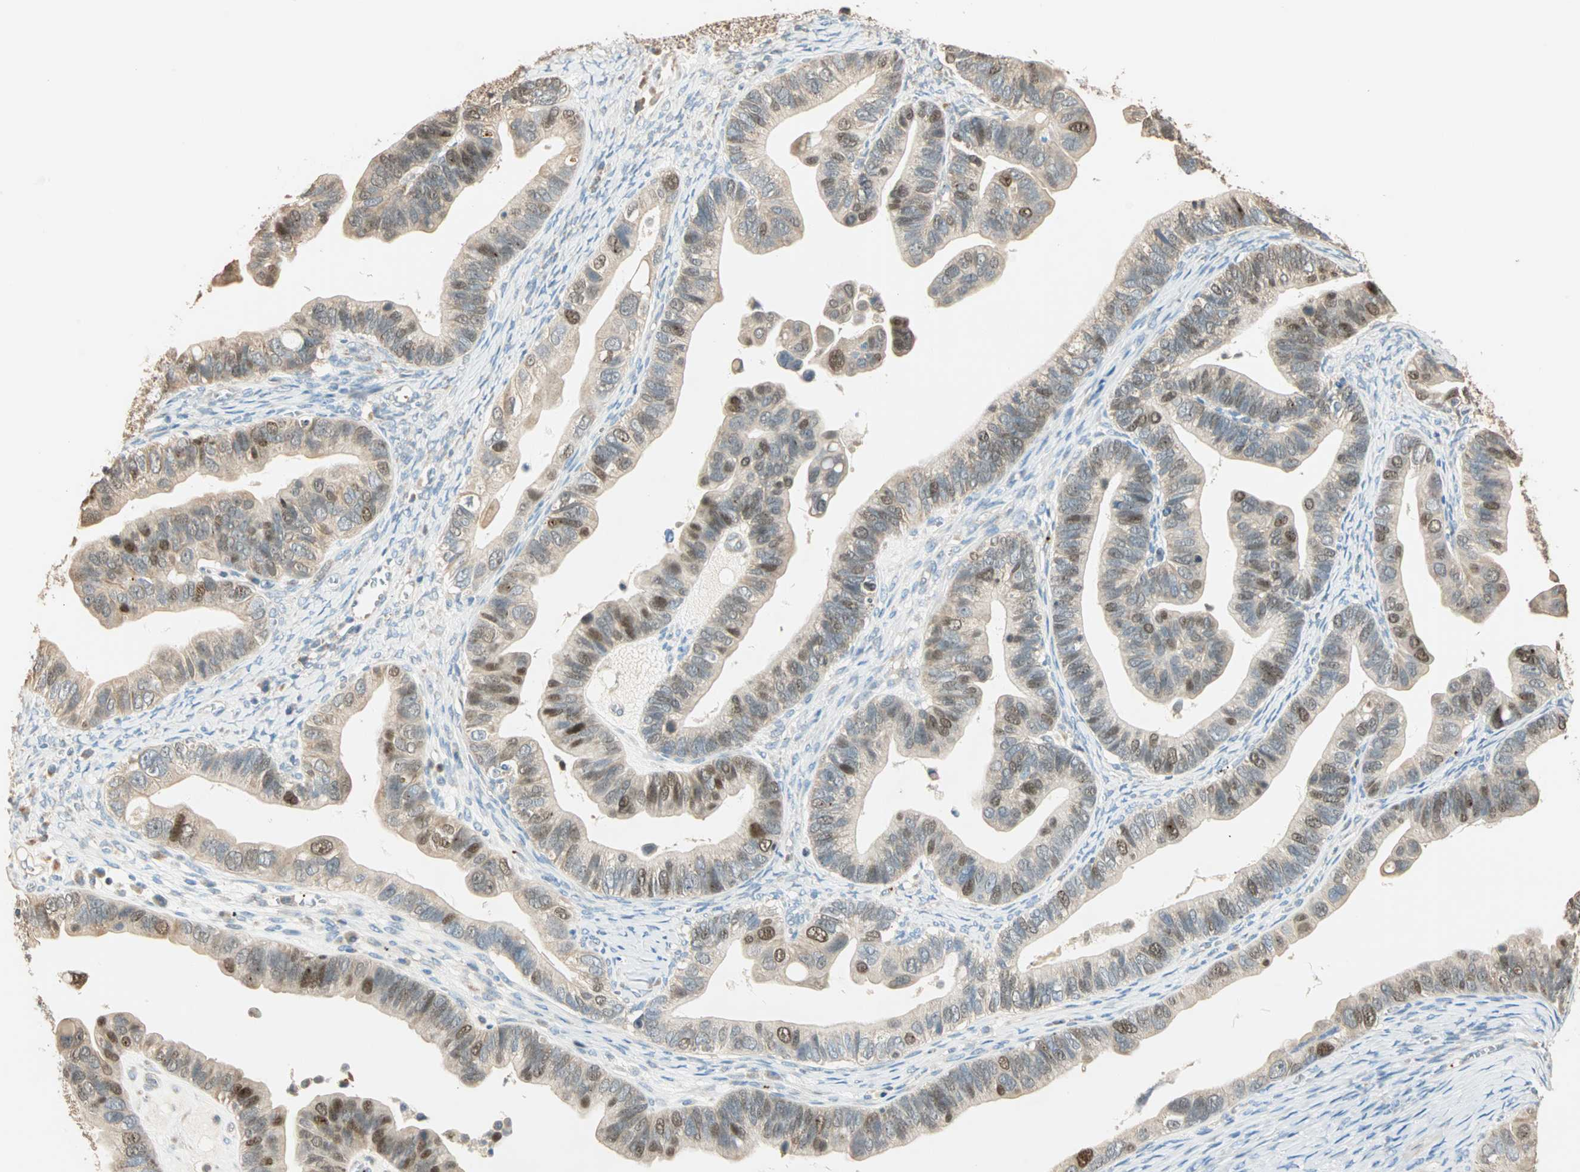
{"staining": {"intensity": "strong", "quantity": "25%-75%", "location": "cytoplasmic/membranous,nuclear"}, "tissue": "ovarian cancer", "cell_type": "Tumor cells", "image_type": "cancer", "snomed": [{"axis": "morphology", "description": "Cystadenocarcinoma, serous, NOS"}, {"axis": "topography", "description": "Ovary"}], "caption": "Serous cystadenocarcinoma (ovarian) tissue demonstrates strong cytoplasmic/membranous and nuclear positivity in about 25%-75% of tumor cells, visualized by immunohistochemistry.", "gene": "RAD18", "patient": {"sex": "female", "age": 56}}